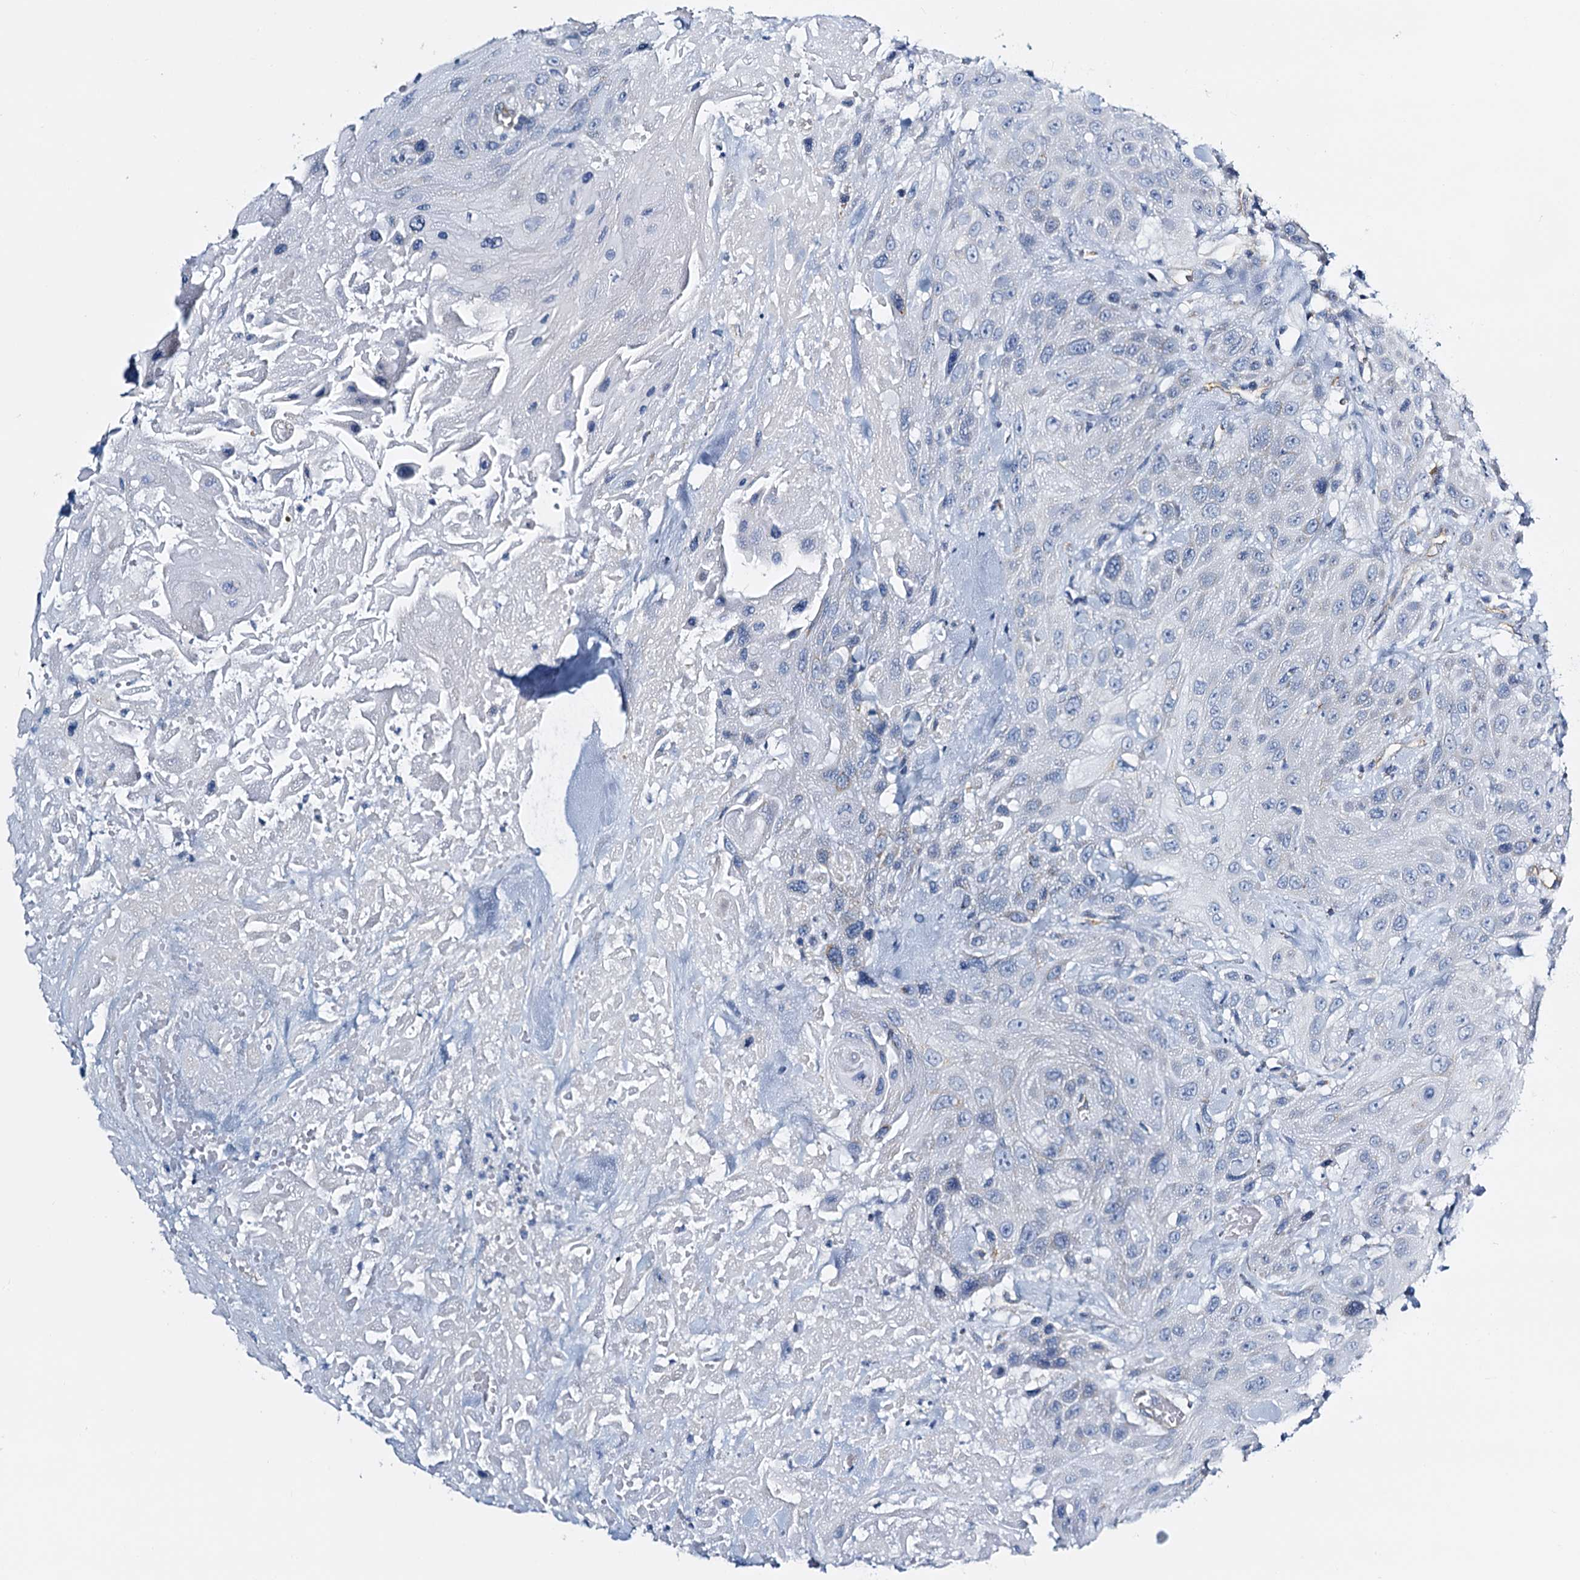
{"staining": {"intensity": "negative", "quantity": "none", "location": "none"}, "tissue": "head and neck cancer", "cell_type": "Tumor cells", "image_type": "cancer", "snomed": [{"axis": "morphology", "description": "Squamous cell carcinoma, NOS"}, {"axis": "topography", "description": "Head-Neck"}], "caption": "Head and neck cancer (squamous cell carcinoma) stained for a protein using immunohistochemistry (IHC) displays no expression tumor cells.", "gene": "SLC1A3", "patient": {"sex": "male", "age": 81}}